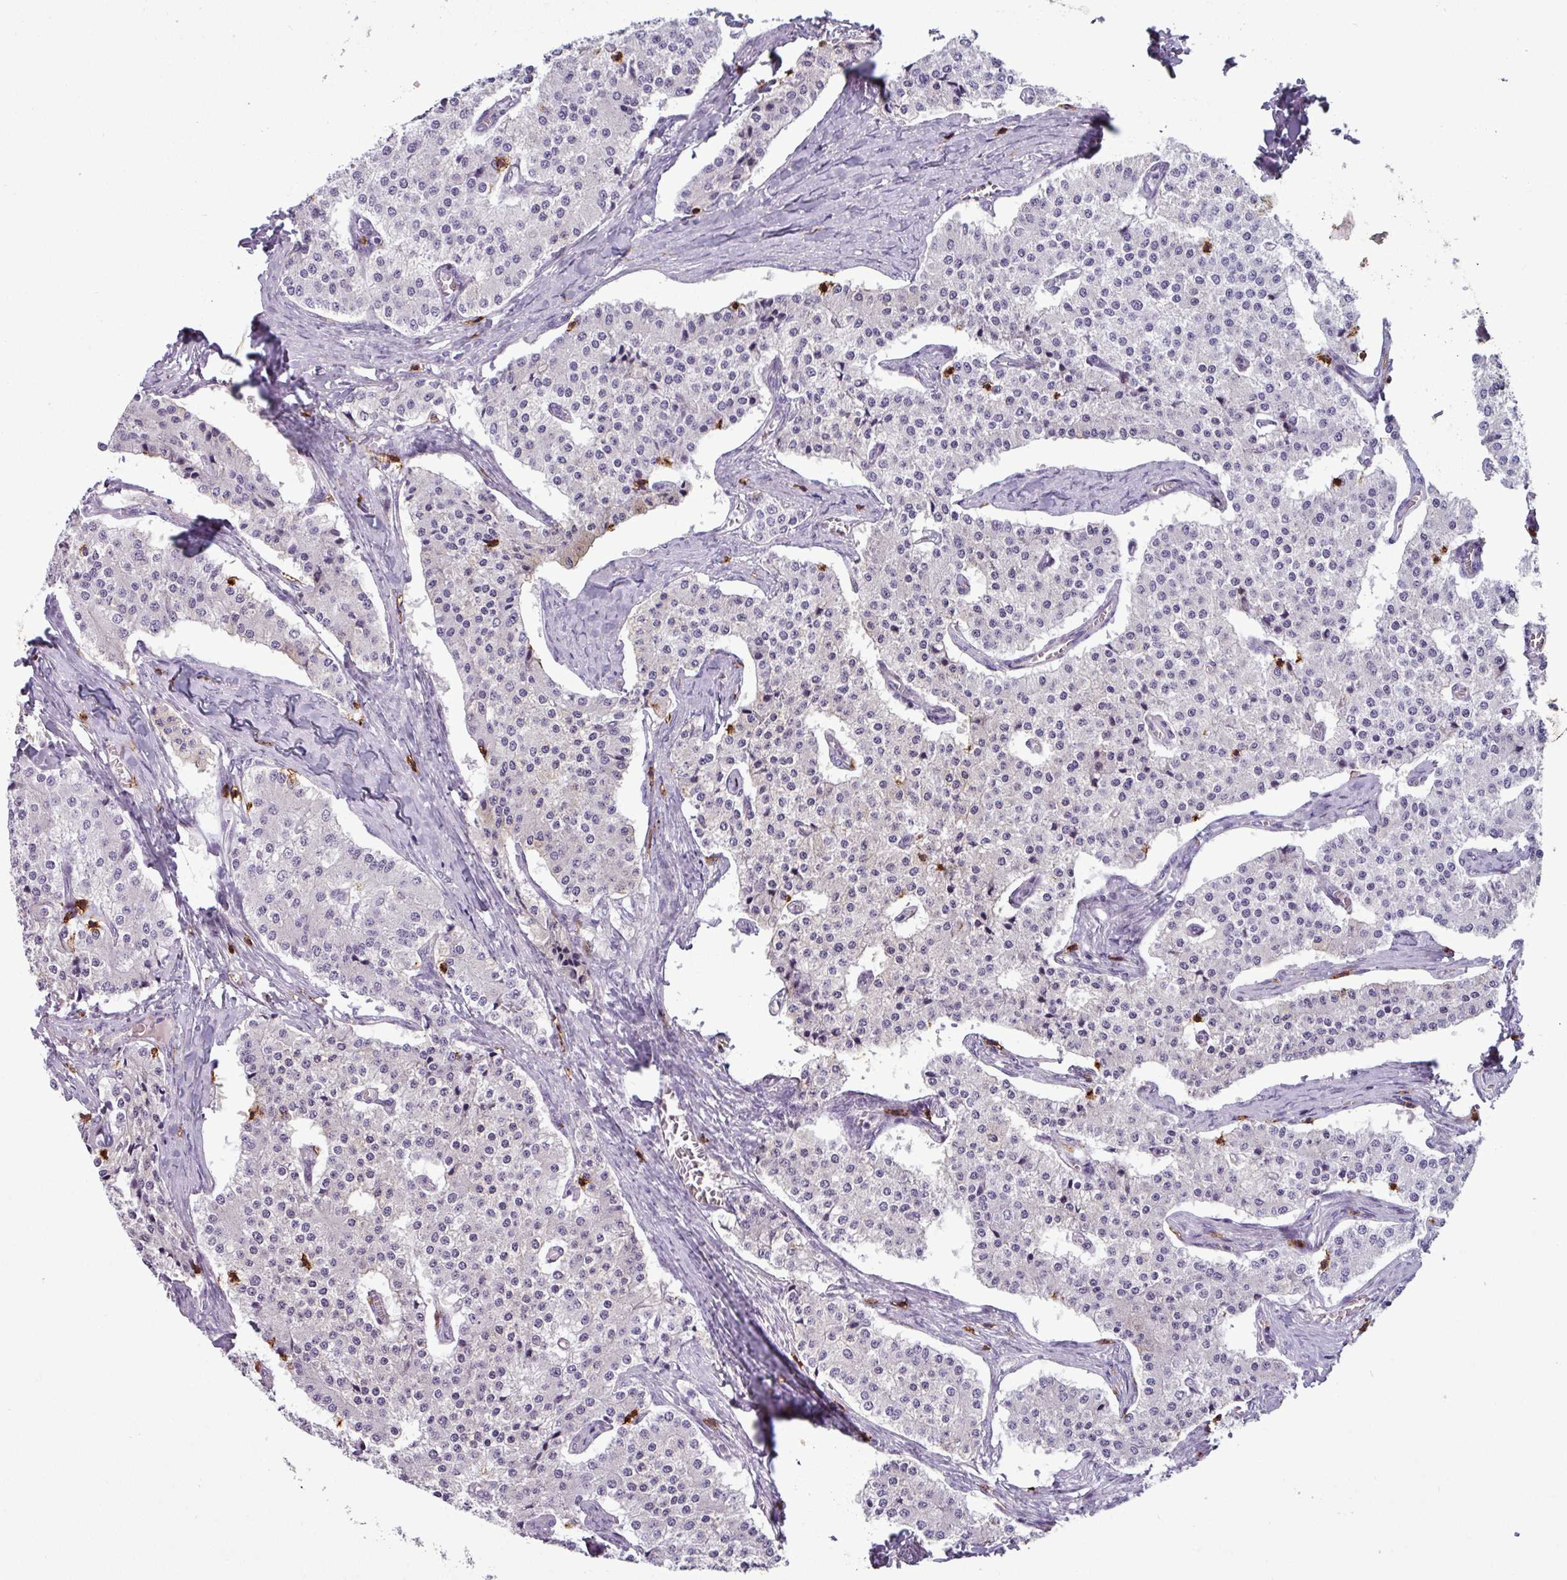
{"staining": {"intensity": "negative", "quantity": "none", "location": "none"}, "tissue": "carcinoid", "cell_type": "Tumor cells", "image_type": "cancer", "snomed": [{"axis": "morphology", "description": "Carcinoid, malignant, NOS"}, {"axis": "topography", "description": "Colon"}], "caption": "This is a histopathology image of IHC staining of carcinoid, which shows no expression in tumor cells.", "gene": "CD8A", "patient": {"sex": "female", "age": 52}}